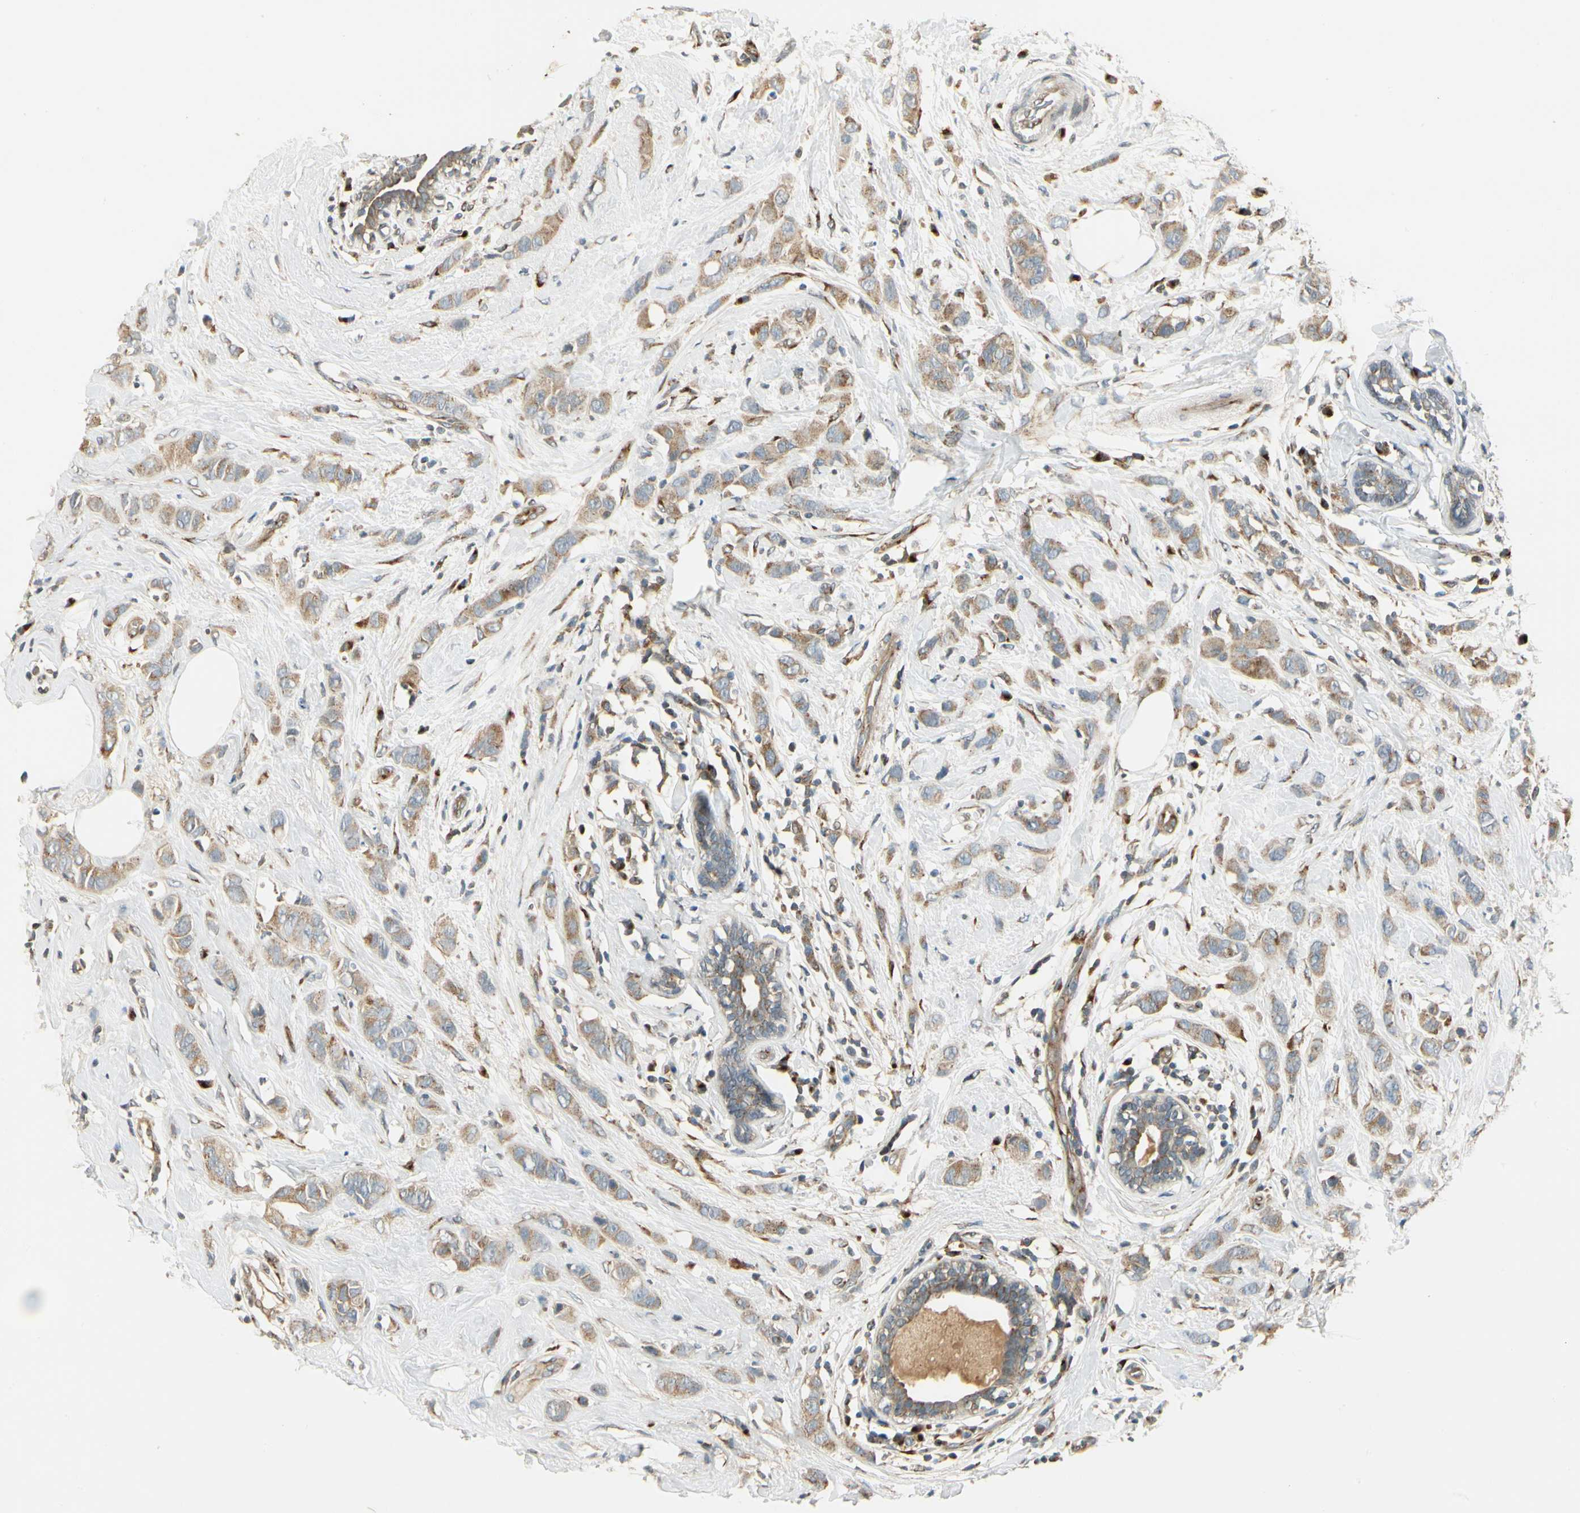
{"staining": {"intensity": "moderate", "quantity": ">75%", "location": "cytoplasmic/membranous"}, "tissue": "breast cancer", "cell_type": "Tumor cells", "image_type": "cancer", "snomed": [{"axis": "morphology", "description": "Normal tissue, NOS"}, {"axis": "morphology", "description": "Duct carcinoma"}, {"axis": "topography", "description": "Breast"}], "caption": "Human breast cancer (infiltrating ductal carcinoma) stained for a protein (brown) exhibits moderate cytoplasmic/membranous positive staining in approximately >75% of tumor cells.", "gene": "MANSC1", "patient": {"sex": "female", "age": 50}}